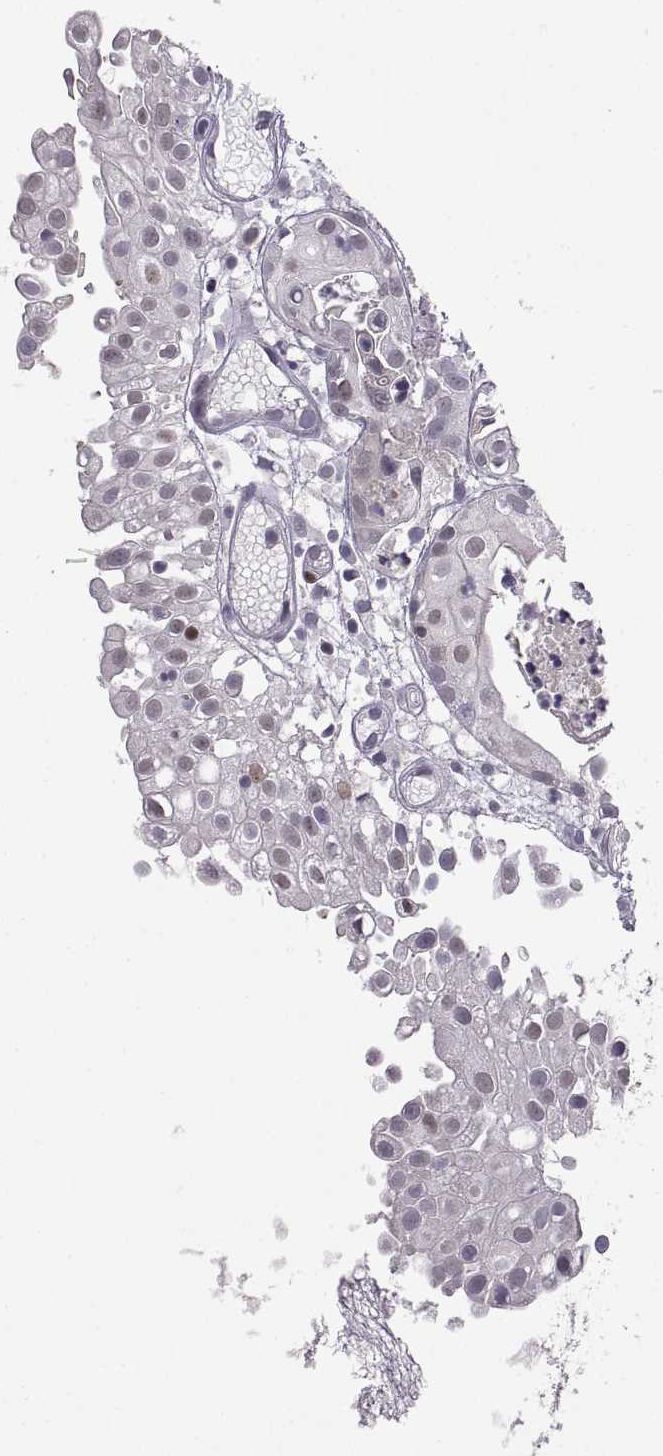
{"staining": {"intensity": "negative", "quantity": "none", "location": "none"}, "tissue": "prostate cancer", "cell_type": "Tumor cells", "image_type": "cancer", "snomed": [{"axis": "morphology", "description": "Adenocarcinoma, High grade"}, {"axis": "topography", "description": "Prostate"}], "caption": "Histopathology image shows no significant protein expression in tumor cells of prostate cancer. (DAB IHC with hematoxylin counter stain).", "gene": "CHFR", "patient": {"sex": "male", "age": 79}}